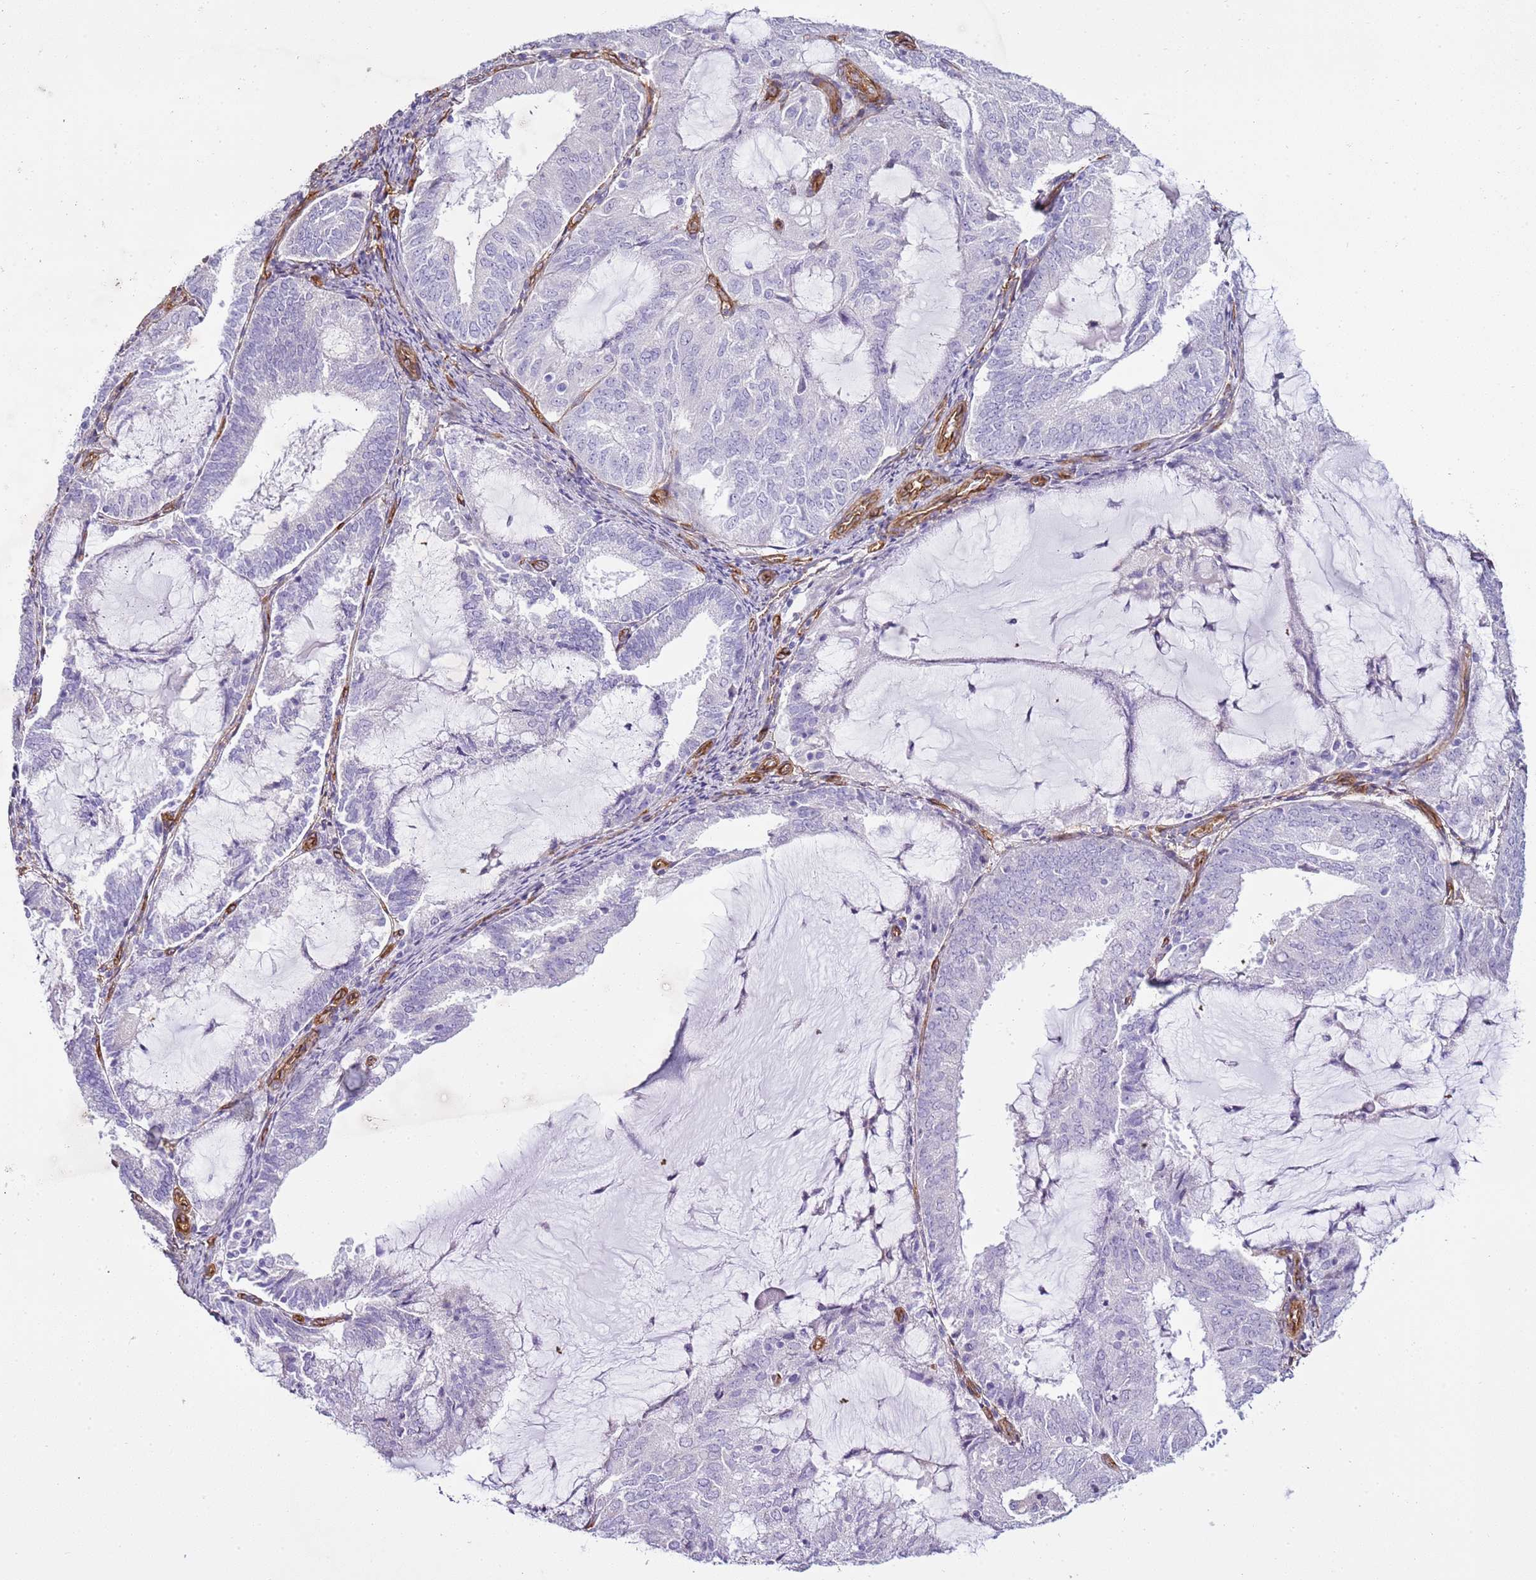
{"staining": {"intensity": "negative", "quantity": "none", "location": "none"}, "tissue": "endometrial cancer", "cell_type": "Tumor cells", "image_type": "cancer", "snomed": [{"axis": "morphology", "description": "Adenocarcinoma, NOS"}, {"axis": "topography", "description": "Endometrium"}], "caption": "There is no significant expression in tumor cells of endometrial cancer. (Stains: DAB (3,3'-diaminobenzidine) immunohistochemistry (IHC) with hematoxylin counter stain, Microscopy: brightfield microscopy at high magnification).", "gene": "CTDSPL", "patient": {"sex": "female", "age": 81}}